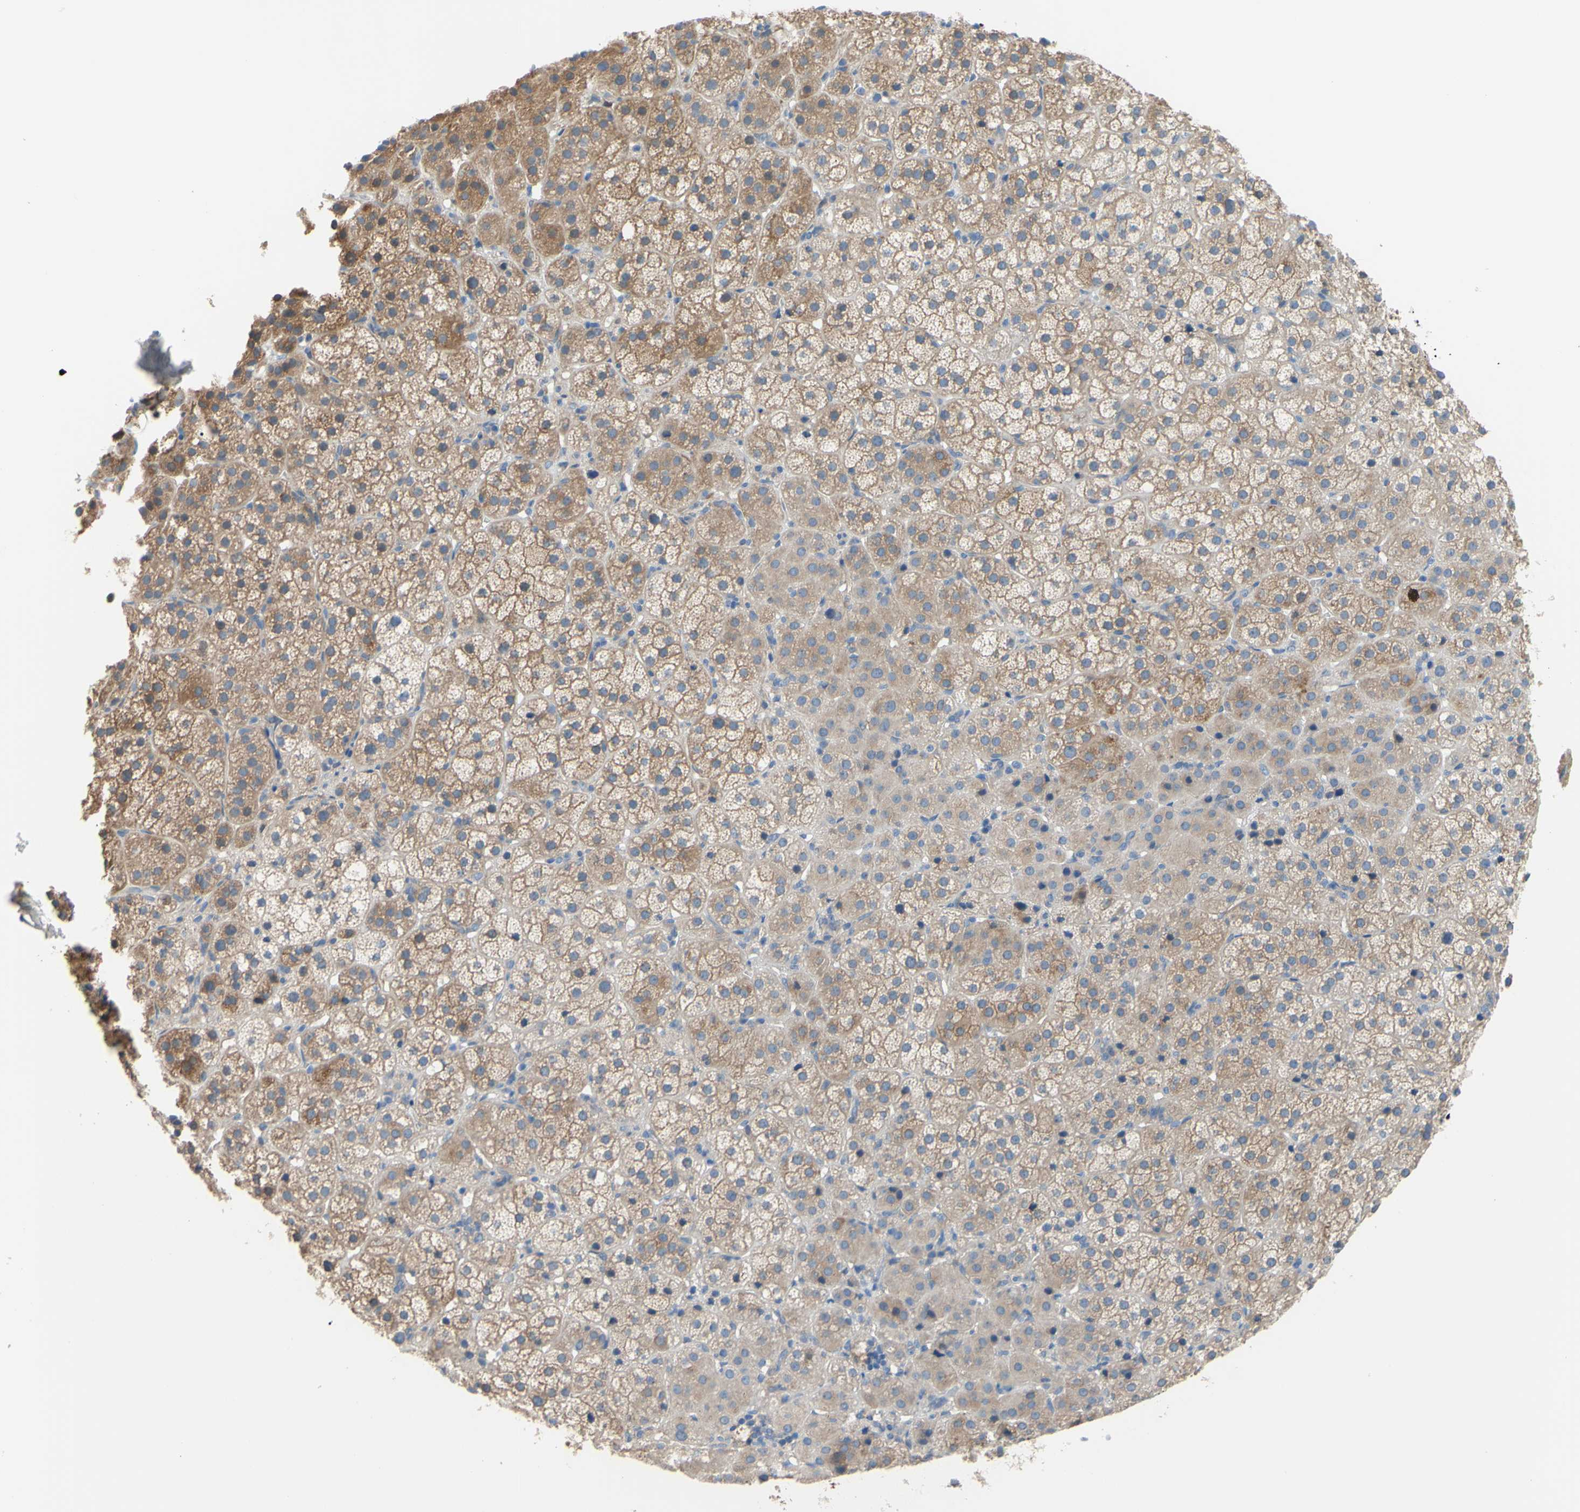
{"staining": {"intensity": "weak", "quantity": ">75%", "location": "cytoplasmic/membranous"}, "tissue": "adrenal gland", "cell_type": "Glandular cells", "image_type": "normal", "snomed": [{"axis": "morphology", "description": "Normal tissue, NOS"}, {"axis": "topography", "description": "Adrenal gland"}], "caption": "Protein expression analysis of normal human adrenal gland reveals weak cytoplasmic/membranous staining in about >75% of glandular cells.", "gene": "TMEM59L", "patient": {"sex": "female", "age": 57}}